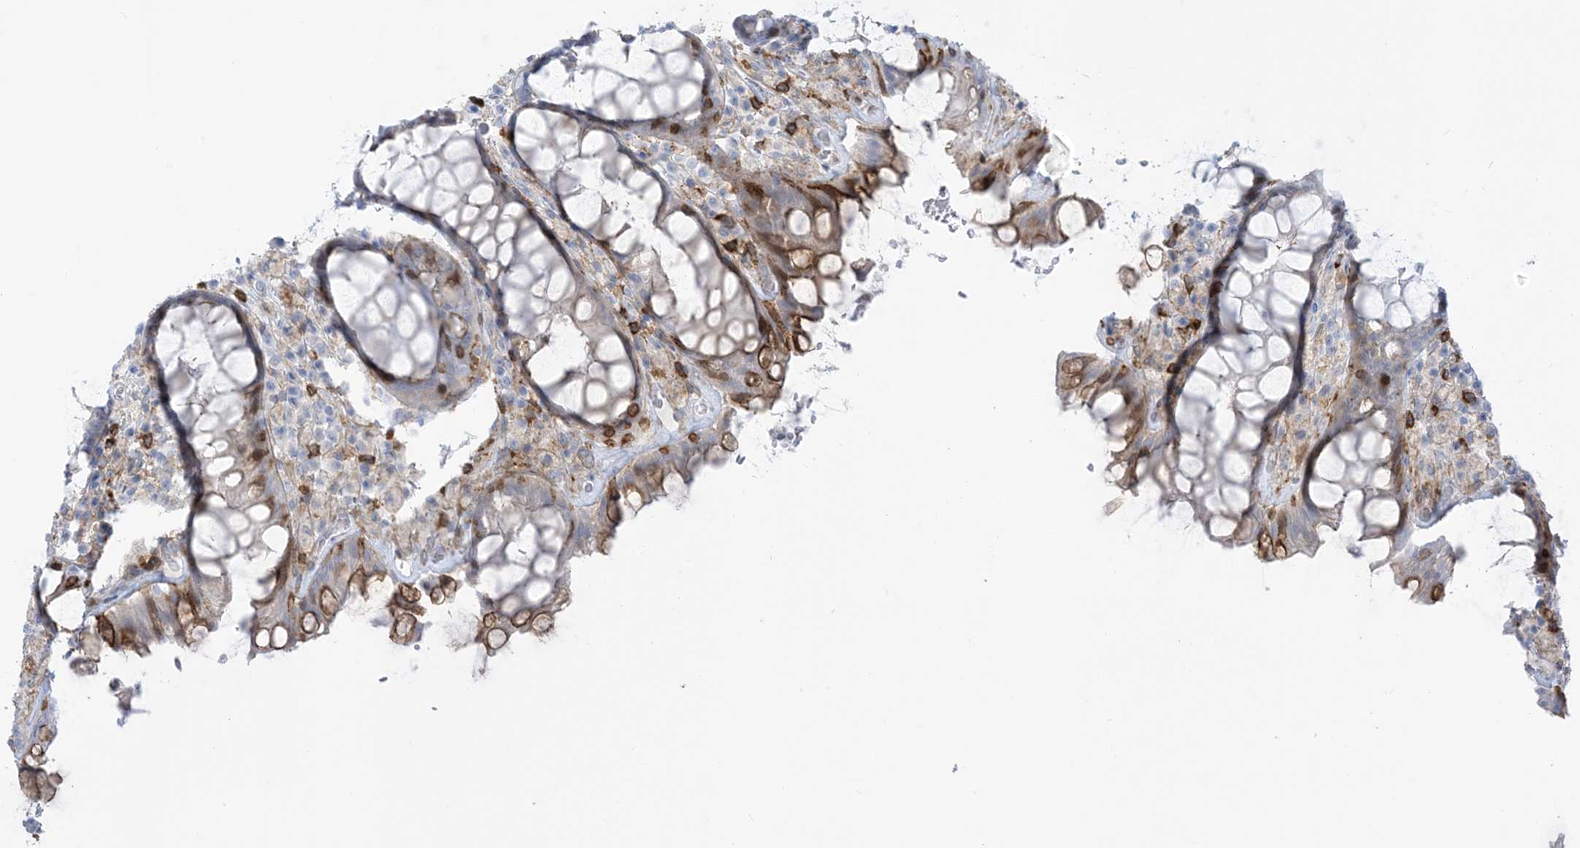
{"staining": {"intensity": "moderate", "quantity": "<25%", "location": "cytoplasmic/membranous"}, "tissue": "rectum", "cell_type": "Glandular cells", "image_type": "normal", "snomed": [{"axis": "morphology", "description": "Normal tissue, NOS"}, {"axis": "topography", "description": "Rectum"}], "caption": "This is an image of immunohistochemistry staining of normal rectum, which shows moderate positivity in the cytoplasmic/membranous of glandular cells.", "gene": "ICMT", "patient": {"sex": "male", "age": 64}}